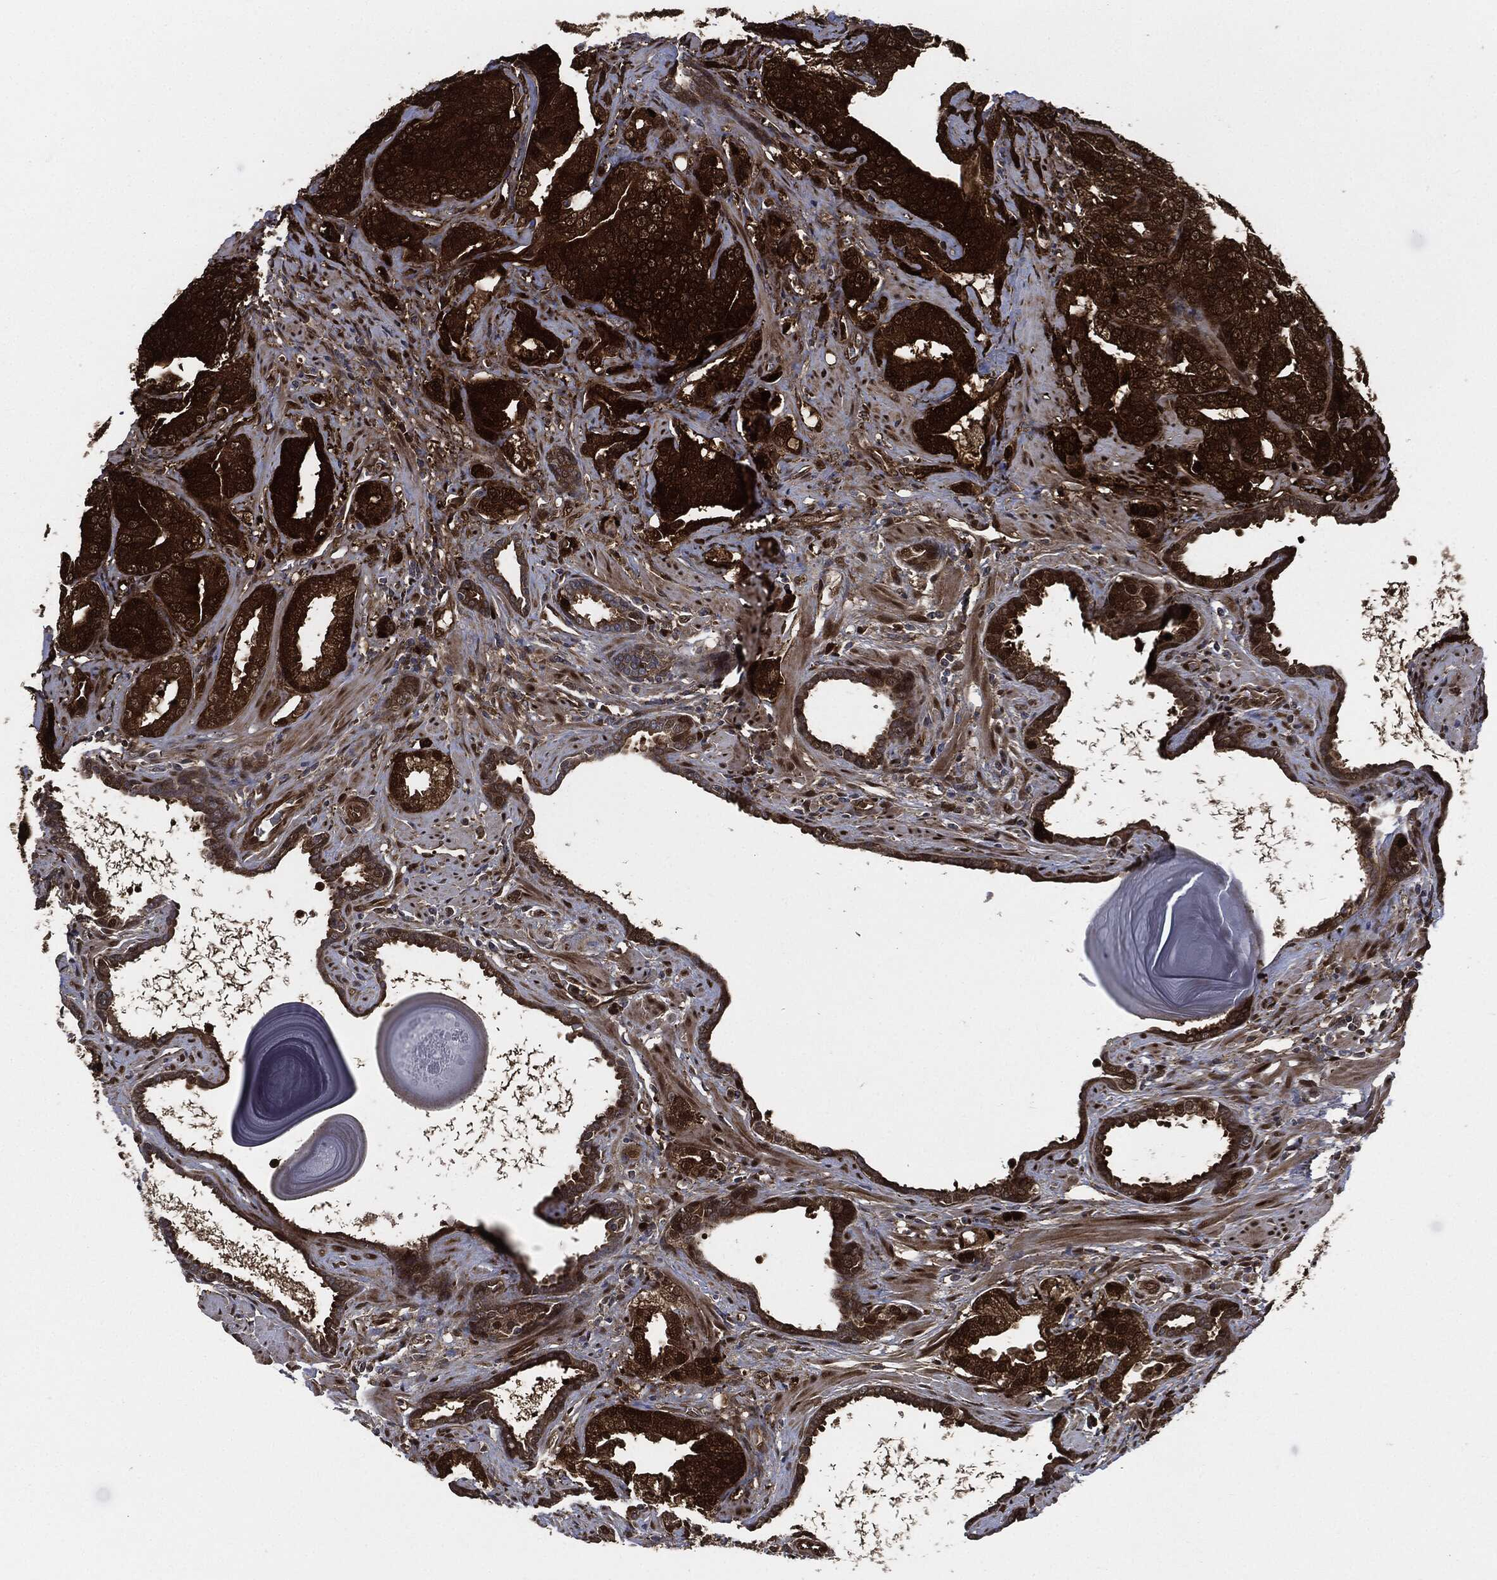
{"staining": {"intensity": "strong", "quantity": "25%-75%", "location": "cytoplasmic/membranous,nuclear"}, "tissue": "prostate cancer", "cell_type": "Tumor cells", "image_type": "cancer", "snomed": [{"axis": "morphology", "description": "Adenocarcinoma, Low grade"}, {"axis": "topography", "description": "Prostate"}], "caption": "A brown stain highlights strong cytoplasmic/membranous and nuclear expression of a protein in human prostate cancer (low-grade adenocarcinoma) tumor cells. The protein of interest is stained brown, and the nuclei are stained in blue (DAB IHC with brightfield microscopy, high magnification).", "gene": "DCTN1", "patient": {"sex": "male", "age": 62}}